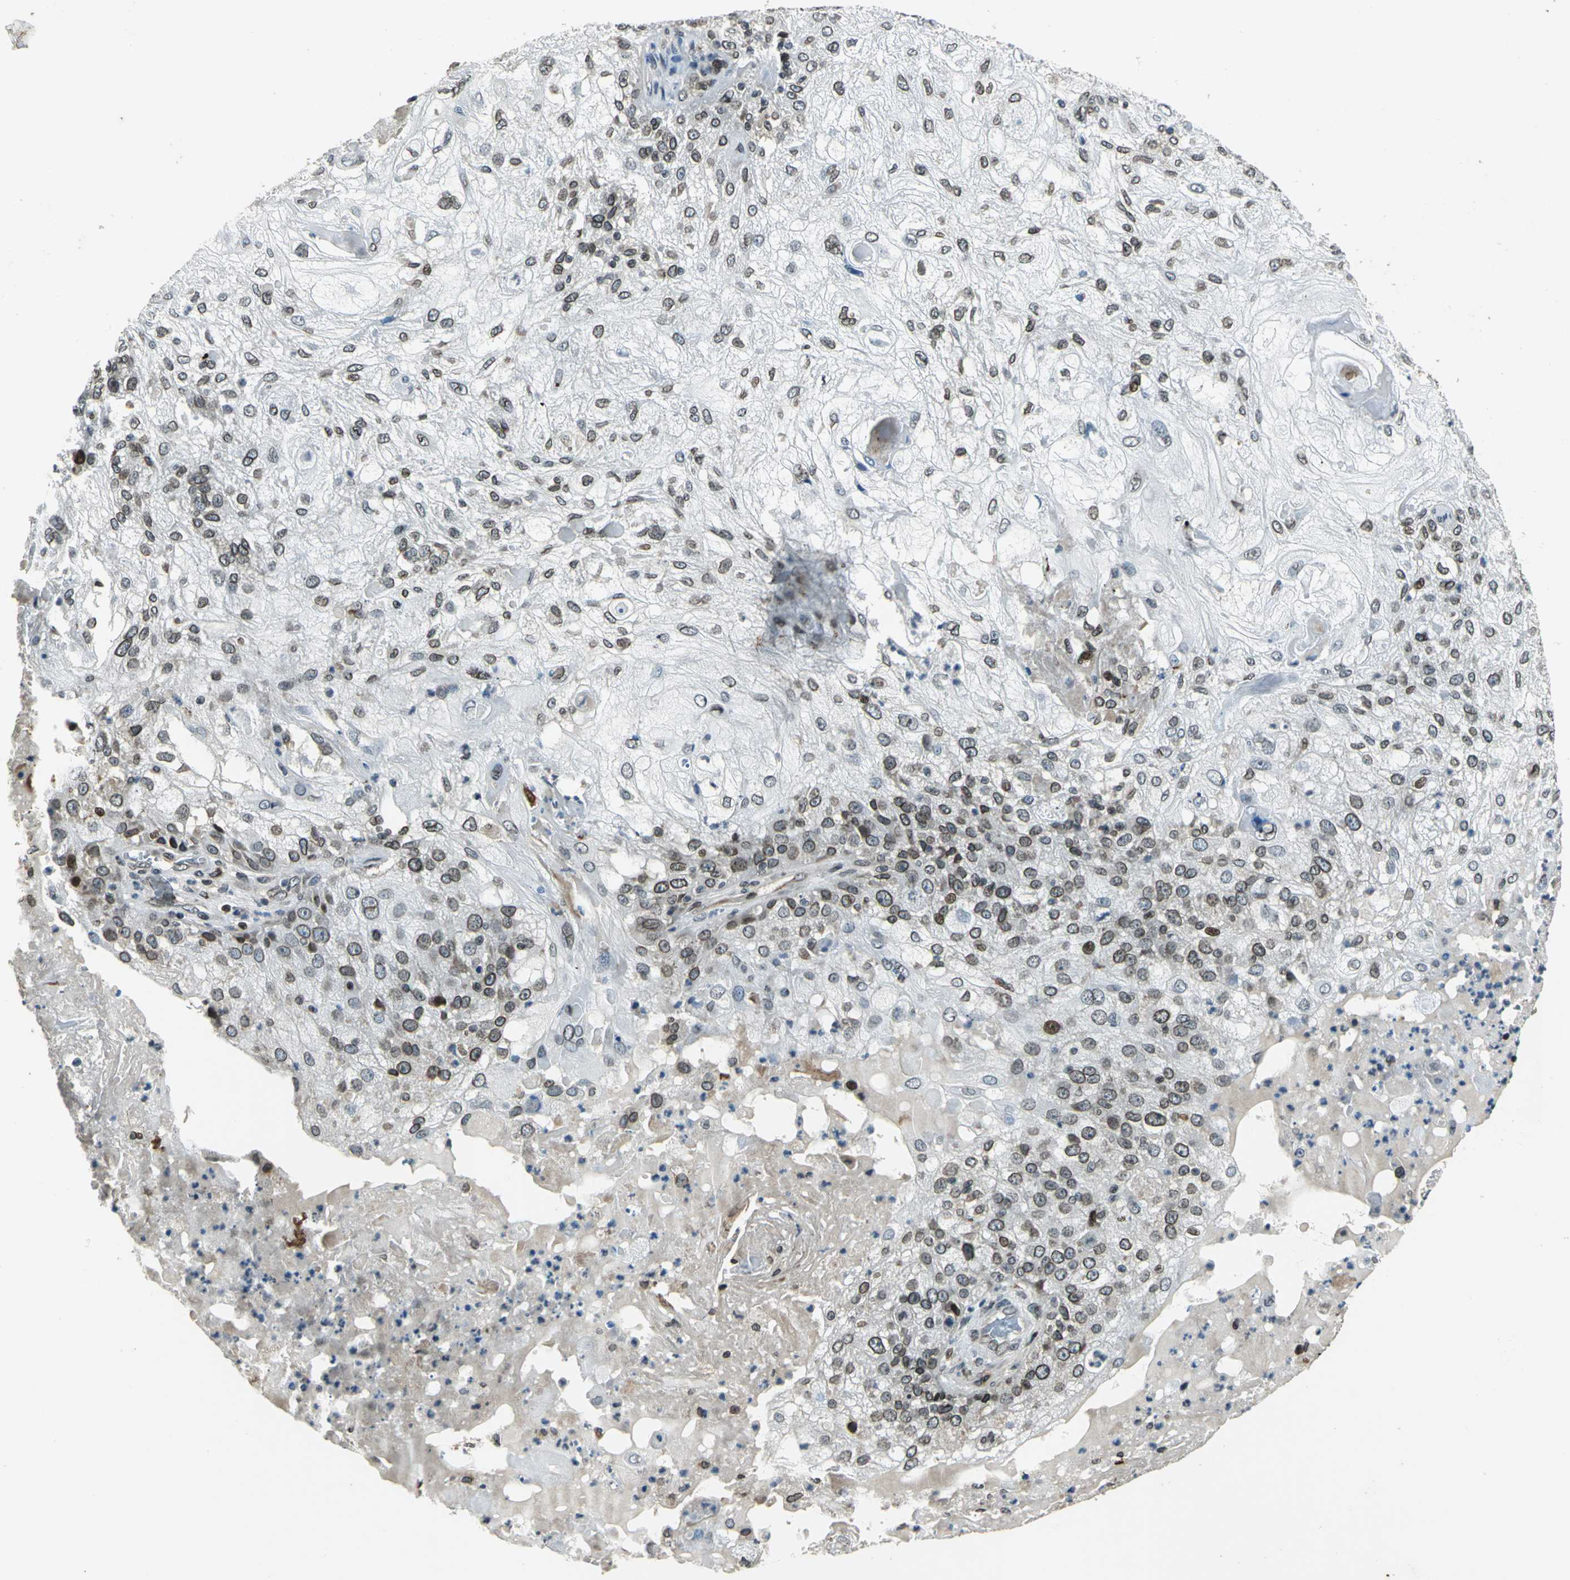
{"staining": {"intensity": "moderate", "quantity": "25%-75%", "location": "cytoplasmic/membranous,nuclear"}, "tissue": "skin cancer", "cell_type": "Tumor cells", "image_type": "cancer", "snomed": [{"axis": "morphology", "description": "Normal tissue, NOS"}, {"axis": "morphology", "description": "Squamous cell carcinoma, NOS"}, {"axis": "topography", "description": "Skin"}], "caption": "Tumor cells show medium levels of moderate cytoplasmic/membranous and nuclear expression in approximately 25%-75% of cells in squamous cell carcinoma (skin). (Brightfield microscopy of DAB IHC at high magnification).", "gene": "BRIP1", "patient": {"sex": "female", "age": 83}}